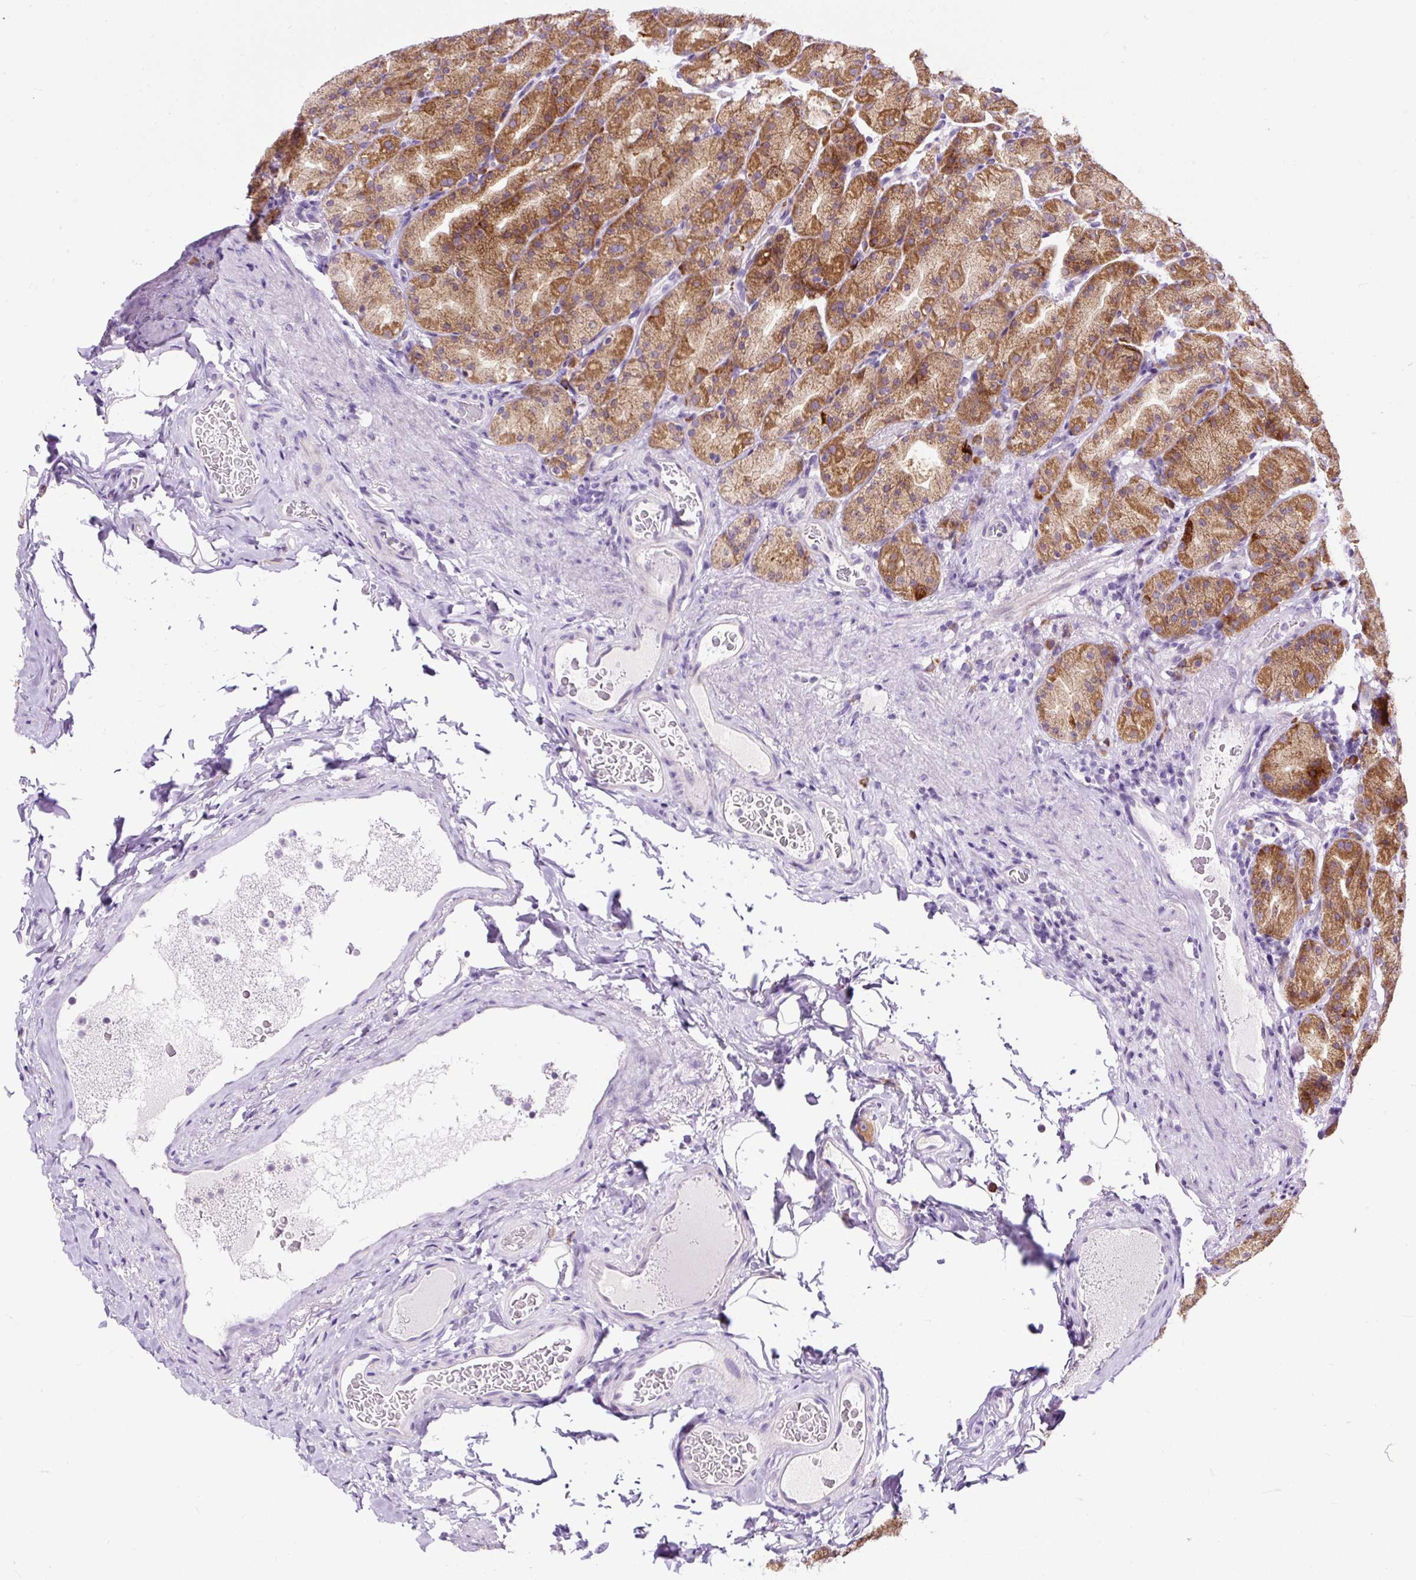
{"staining": {"intensity": "moderate", "quantity": "25%-75%", "location": "cytoplasmic/membranous"}, "tissue": "stomach", "cell_type": "Glandular cells", "image_type": "normal", "snomed": [{"axis": "morphology", "description": "Normal tissue, NOS"}, {"axis": "topography", "description": "Stomach, upper"}, {"axis": "topography", "description": "Stomach"}], "caption": "Stomach stained with a brown dye reveals moderate cytoplasmic/membranous positive positivity in approximately 25%-75% of glandular cells.", "gene": "FMC1", "patient": {"sex": "male", "age": 68}}